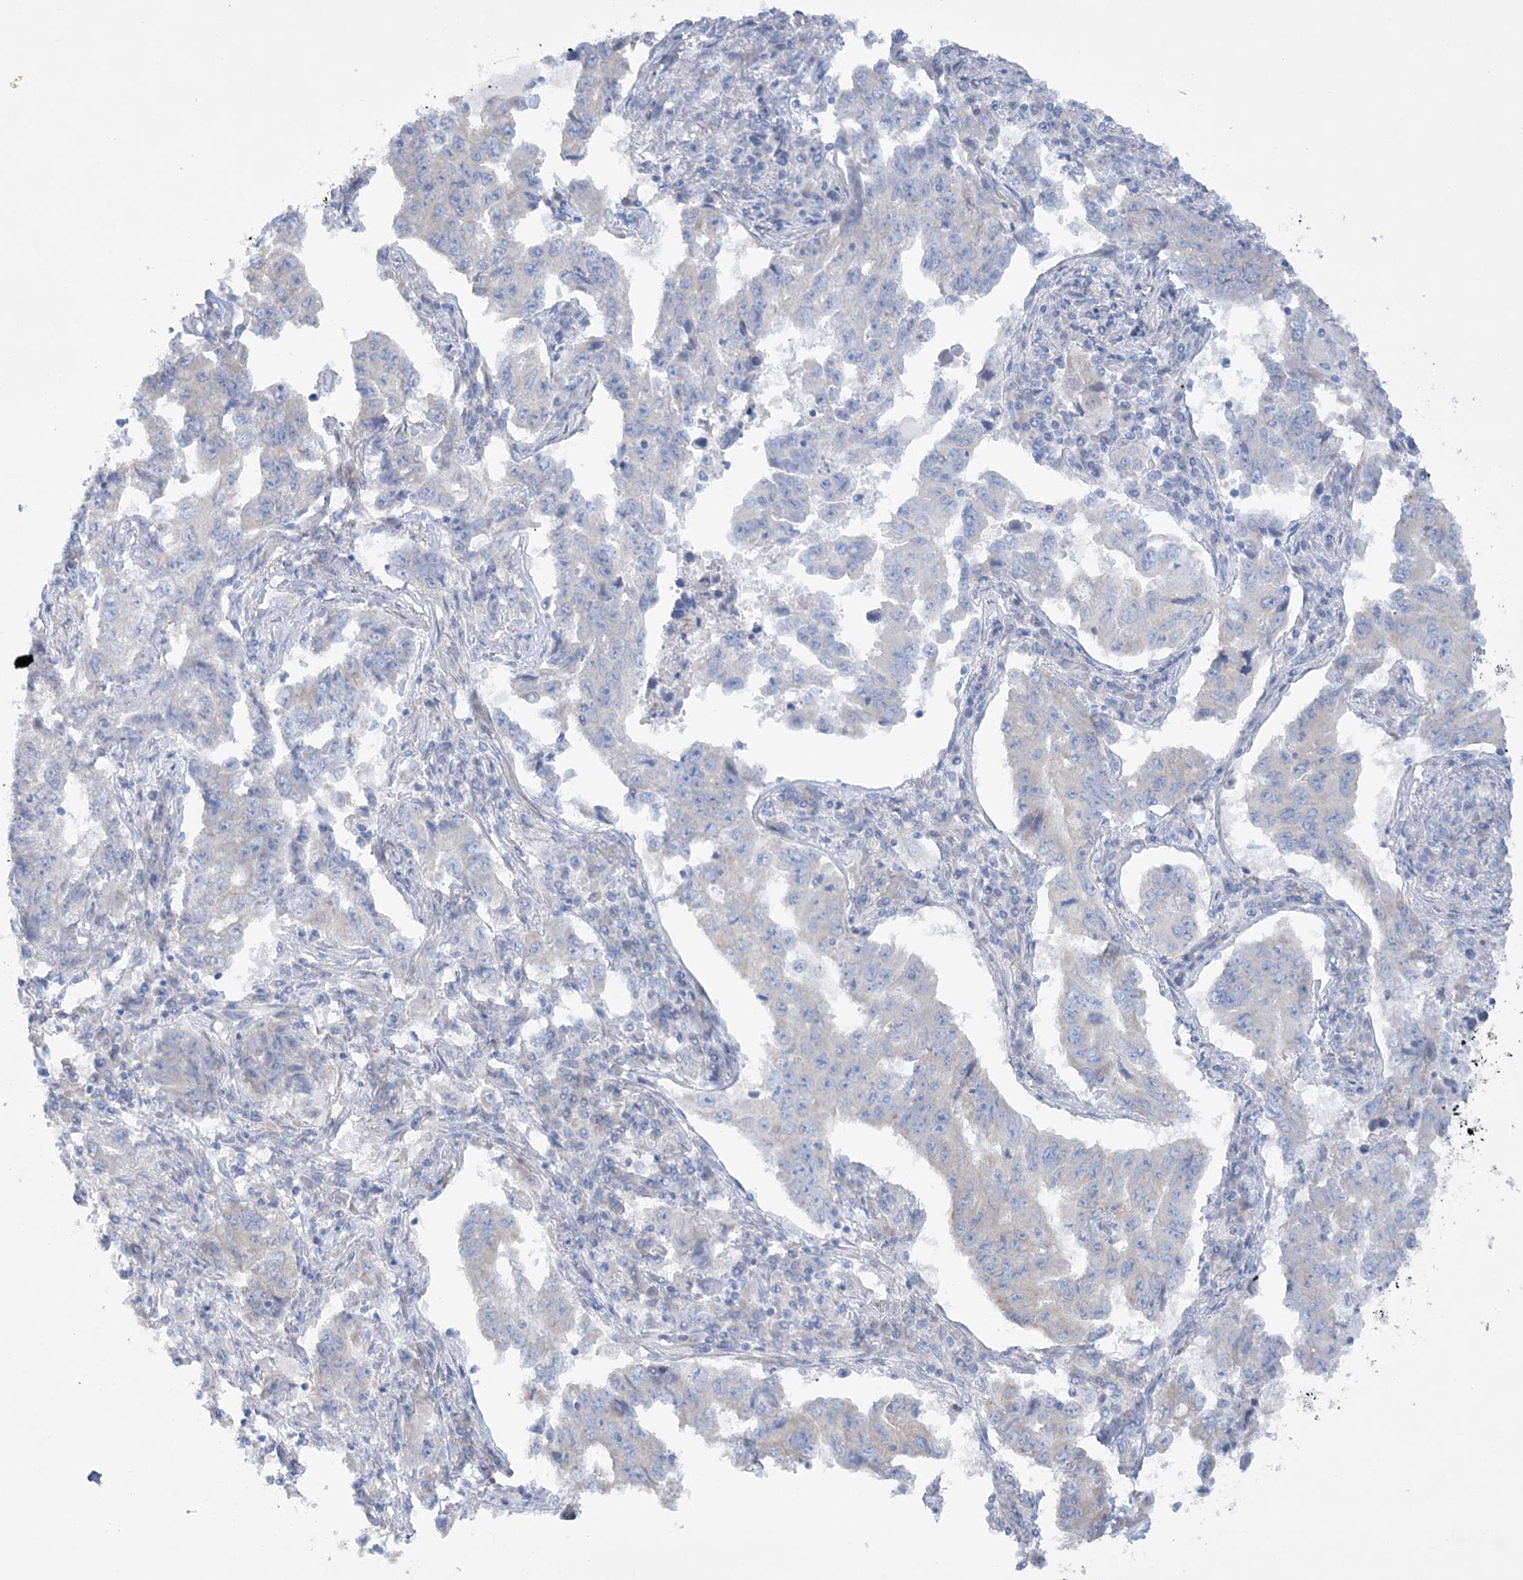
{"staining": {"intensity": "negative", "quantity": "none", "location": "none"}, "tissue": "lung cancer", "cell_type": "Tumor cells", "image_type": "cancer", "snomed": [{"axis": "morphology", "description": "Adenocarcinoma, NOS"}, {"axis": "topography", "description": "Lung"}], "caption": "A high-resolution micrograph shows IHC staining of adenocarcinoma (lung), which exhibits no significant staining in tumor cells.", "gene": "FARSB", "patient": {"sex": "female", "age": 51}}